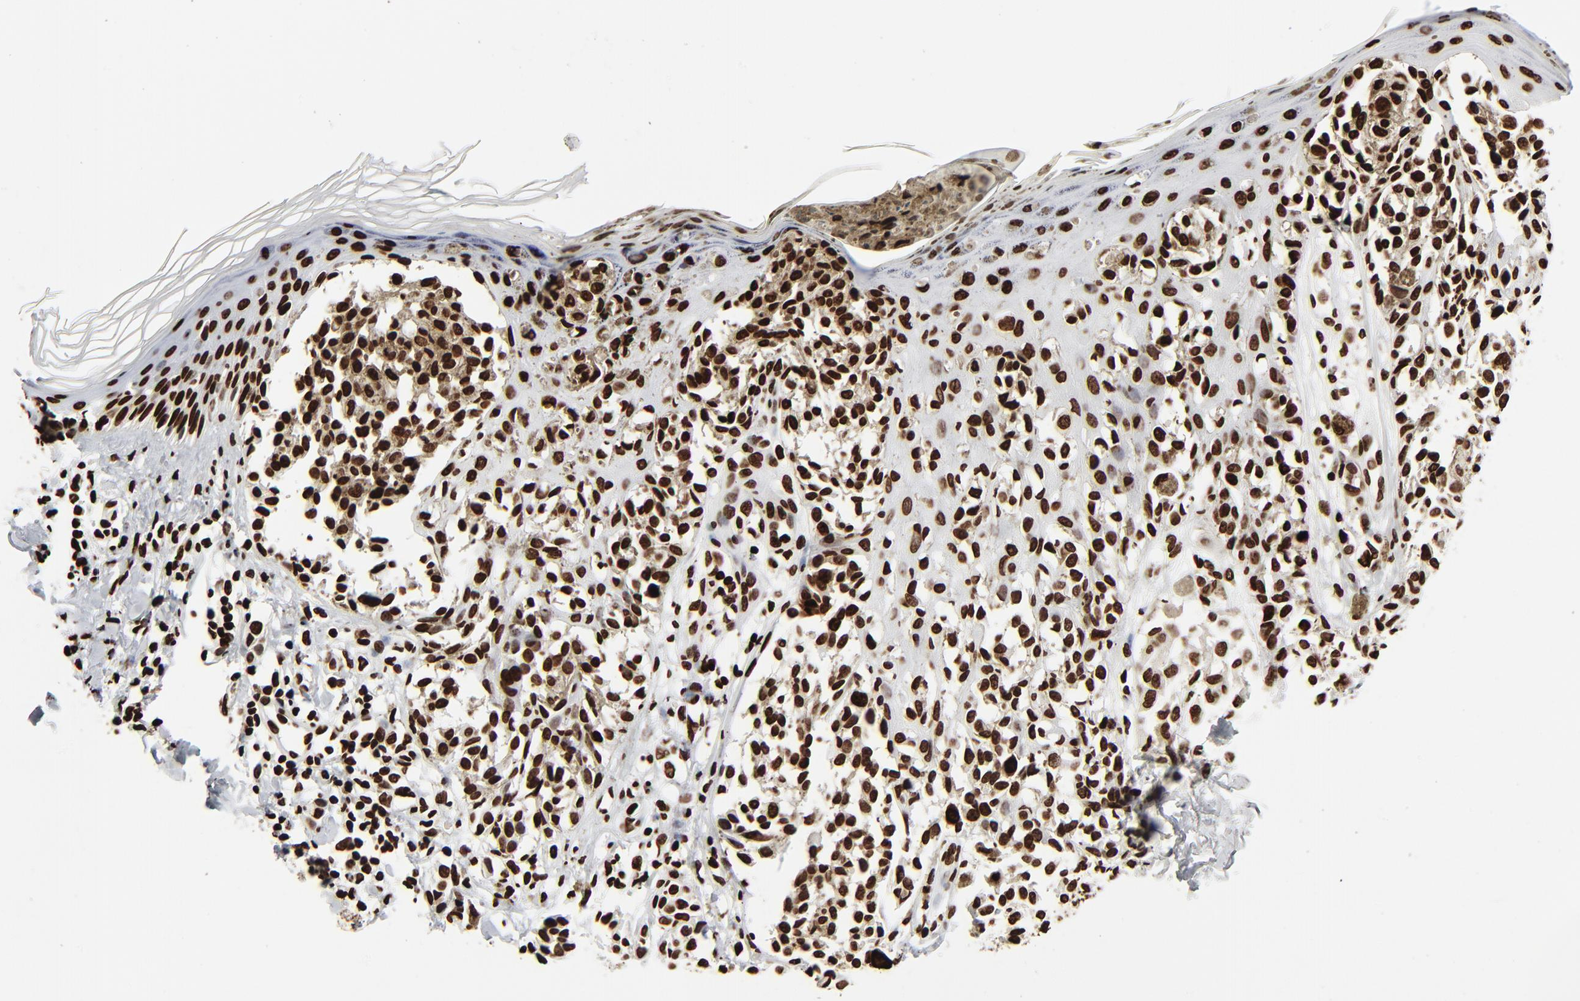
{"staining": {"intensity": "strong", "quantity": ">75%", "location": "nuclear"}, "tissue": "melanoma", "cell_type": "Tumor cells", "image_type": "cancer", "snomed": [{"axis": "morphology", "description": "Malignant melanoma, NOS"}, {"axis": "topography", "description": "Skin"}], "caption": "Malignant melanoma stained for a protein reveals strong nuclear positivity in tumor cells. (DAB (3,3'-diaminobenzidine) IHC with brightfield microscopy, high magnification).", "gene": "H3-4", "patient": {"sex": "female", "age": 38}}